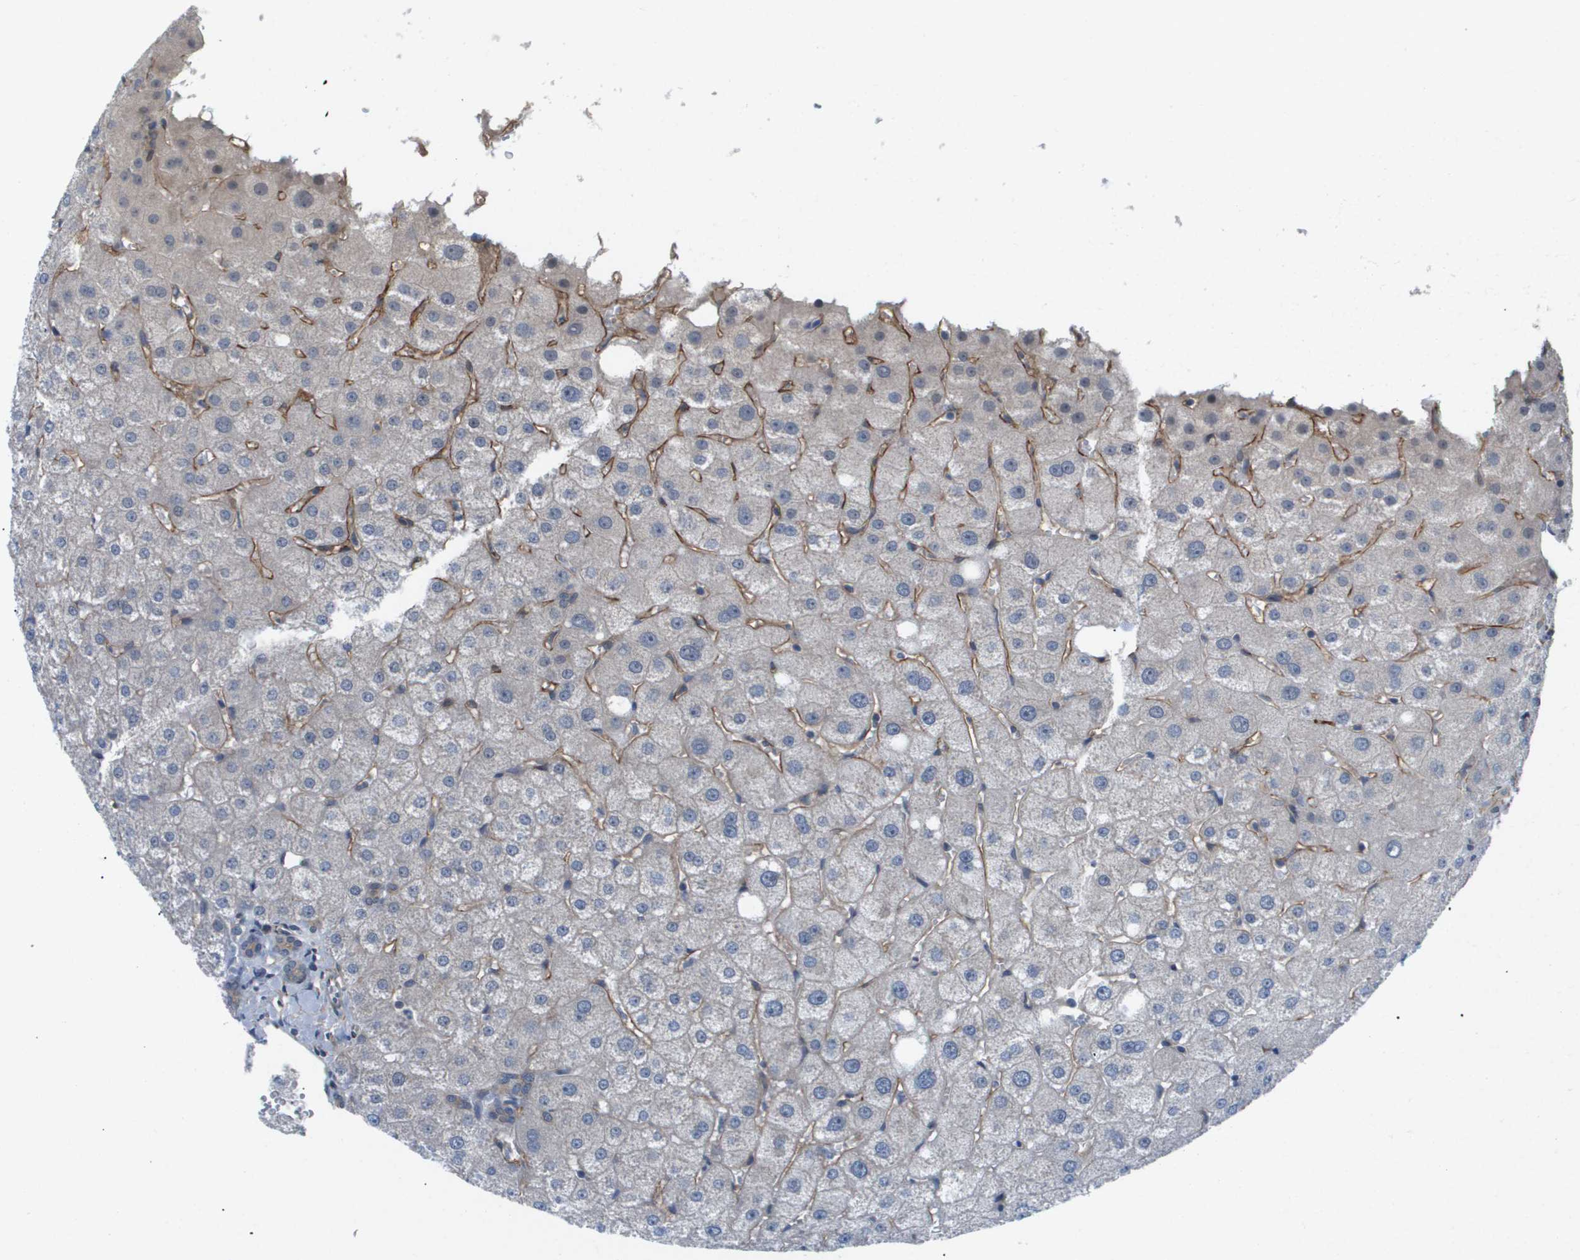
{"staining": {"intensity": "weak", "quantity": "25%-75%", "location": "cytoplasmic/membranous"}, "tissue": "liver", "cell_type": "Cholangiocytes", "image_type": "normal", "snomed": [{"axis": "morphology", "description": "Normal tissue, NOS"}, {"axis": "topography", "description": "Liver"}], "caption": "This is a micrograph of immunohistochemistry (IHC) staining of normal liver, which shows weak positivity in the cytoplasmic/membranous of cholangiocytes.", "gene": "OTUD5", "patient": {"sex": "male", "age": 73}}